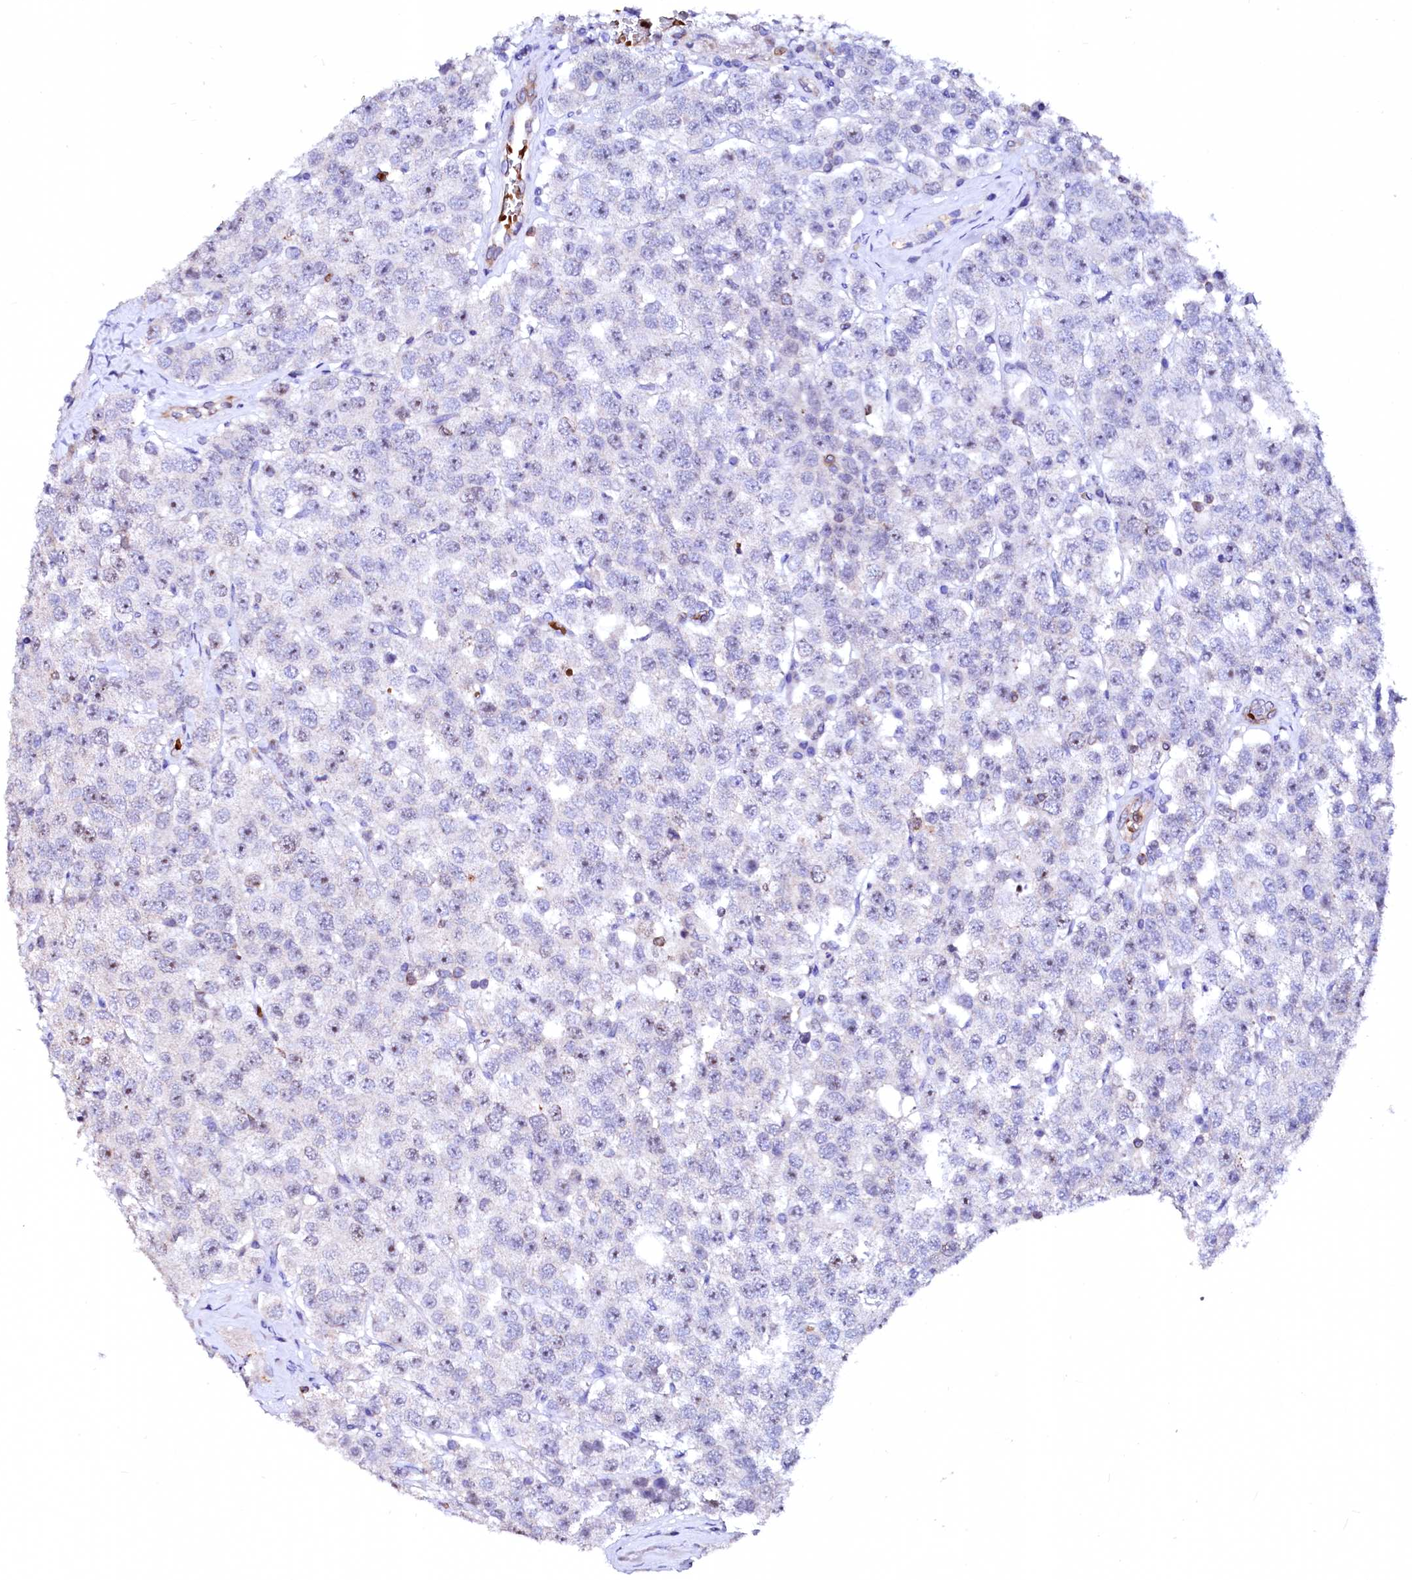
{"staining": {"intensity": "negative", "quantity": "none", "location": "none"}, "tissue": "testis cancer", "cell_type": "Tumor cells", "image_type": "cancer", "snomed": [{"axis": "morphology", "description": "Seminoma, NOS"}, {"axis": "topography", "description": "Testis"}], "caption": "Immunohistochemical staining of human testis seminoma demonstrates no significant expression in tumor cells.", "gene": "RAB27A", "patient": {"sex": "male", "age": 28}}